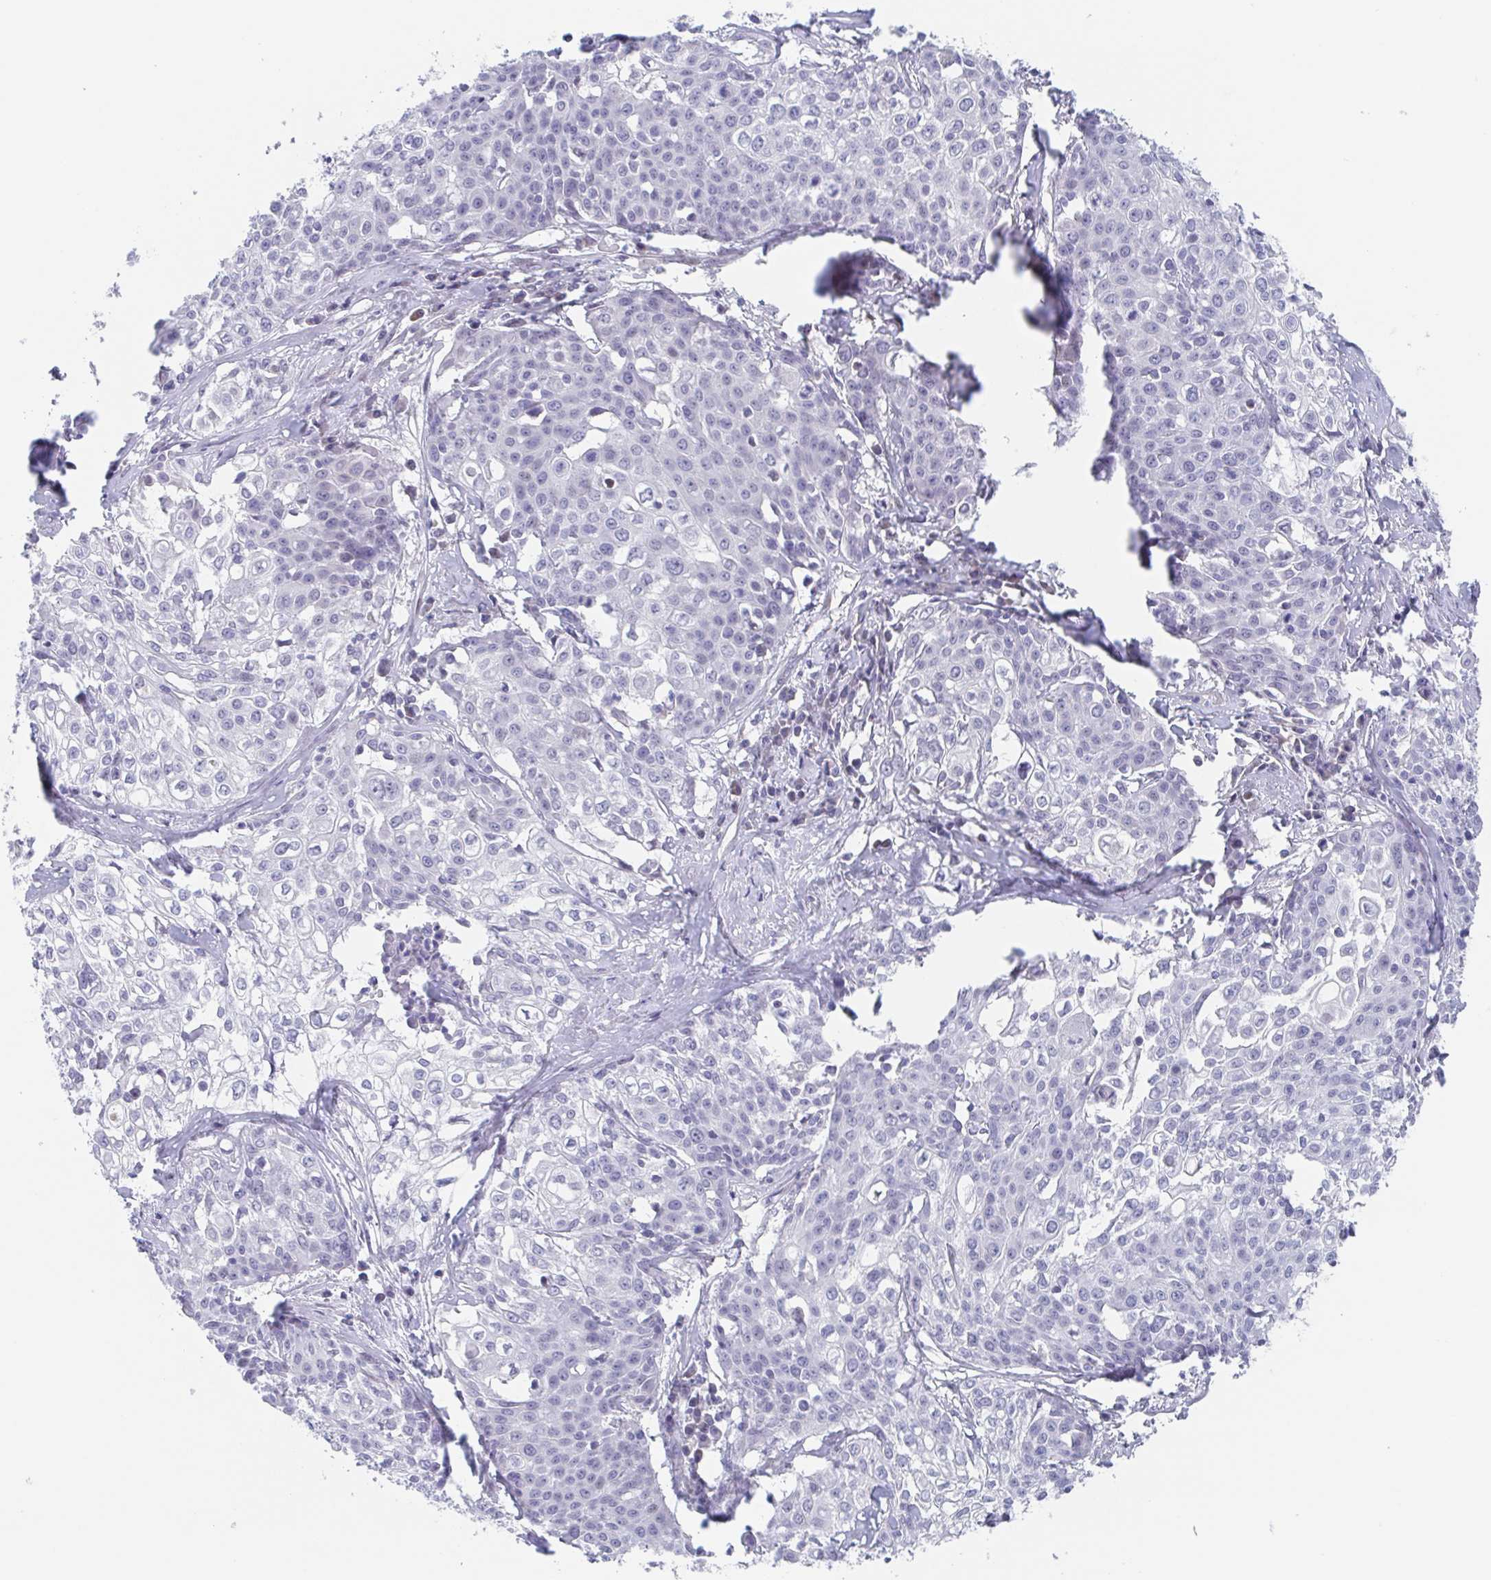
{"staining": {"intensity": "negative", "quantity": "none", "location": "none"}, "tissue": "cervical cancer", "cell_type": "Tumor cells", "image_type": "cancer", "snomed": [{"axis": "morphology", "description": "Squamous cell carcinoma, NOS"}, {"axis": "topography", "description": "Cervix"}], "caption": "IHC image of neoplastic tissue: cervical cancer (squamous cell carcinoma) stained with DAB (3,3'-diaminobenzidine) demonstrates no significant protein positivity in tumor cells.", "gene": "POU2F3", "patient": {"sex": "female", "age": 39}}